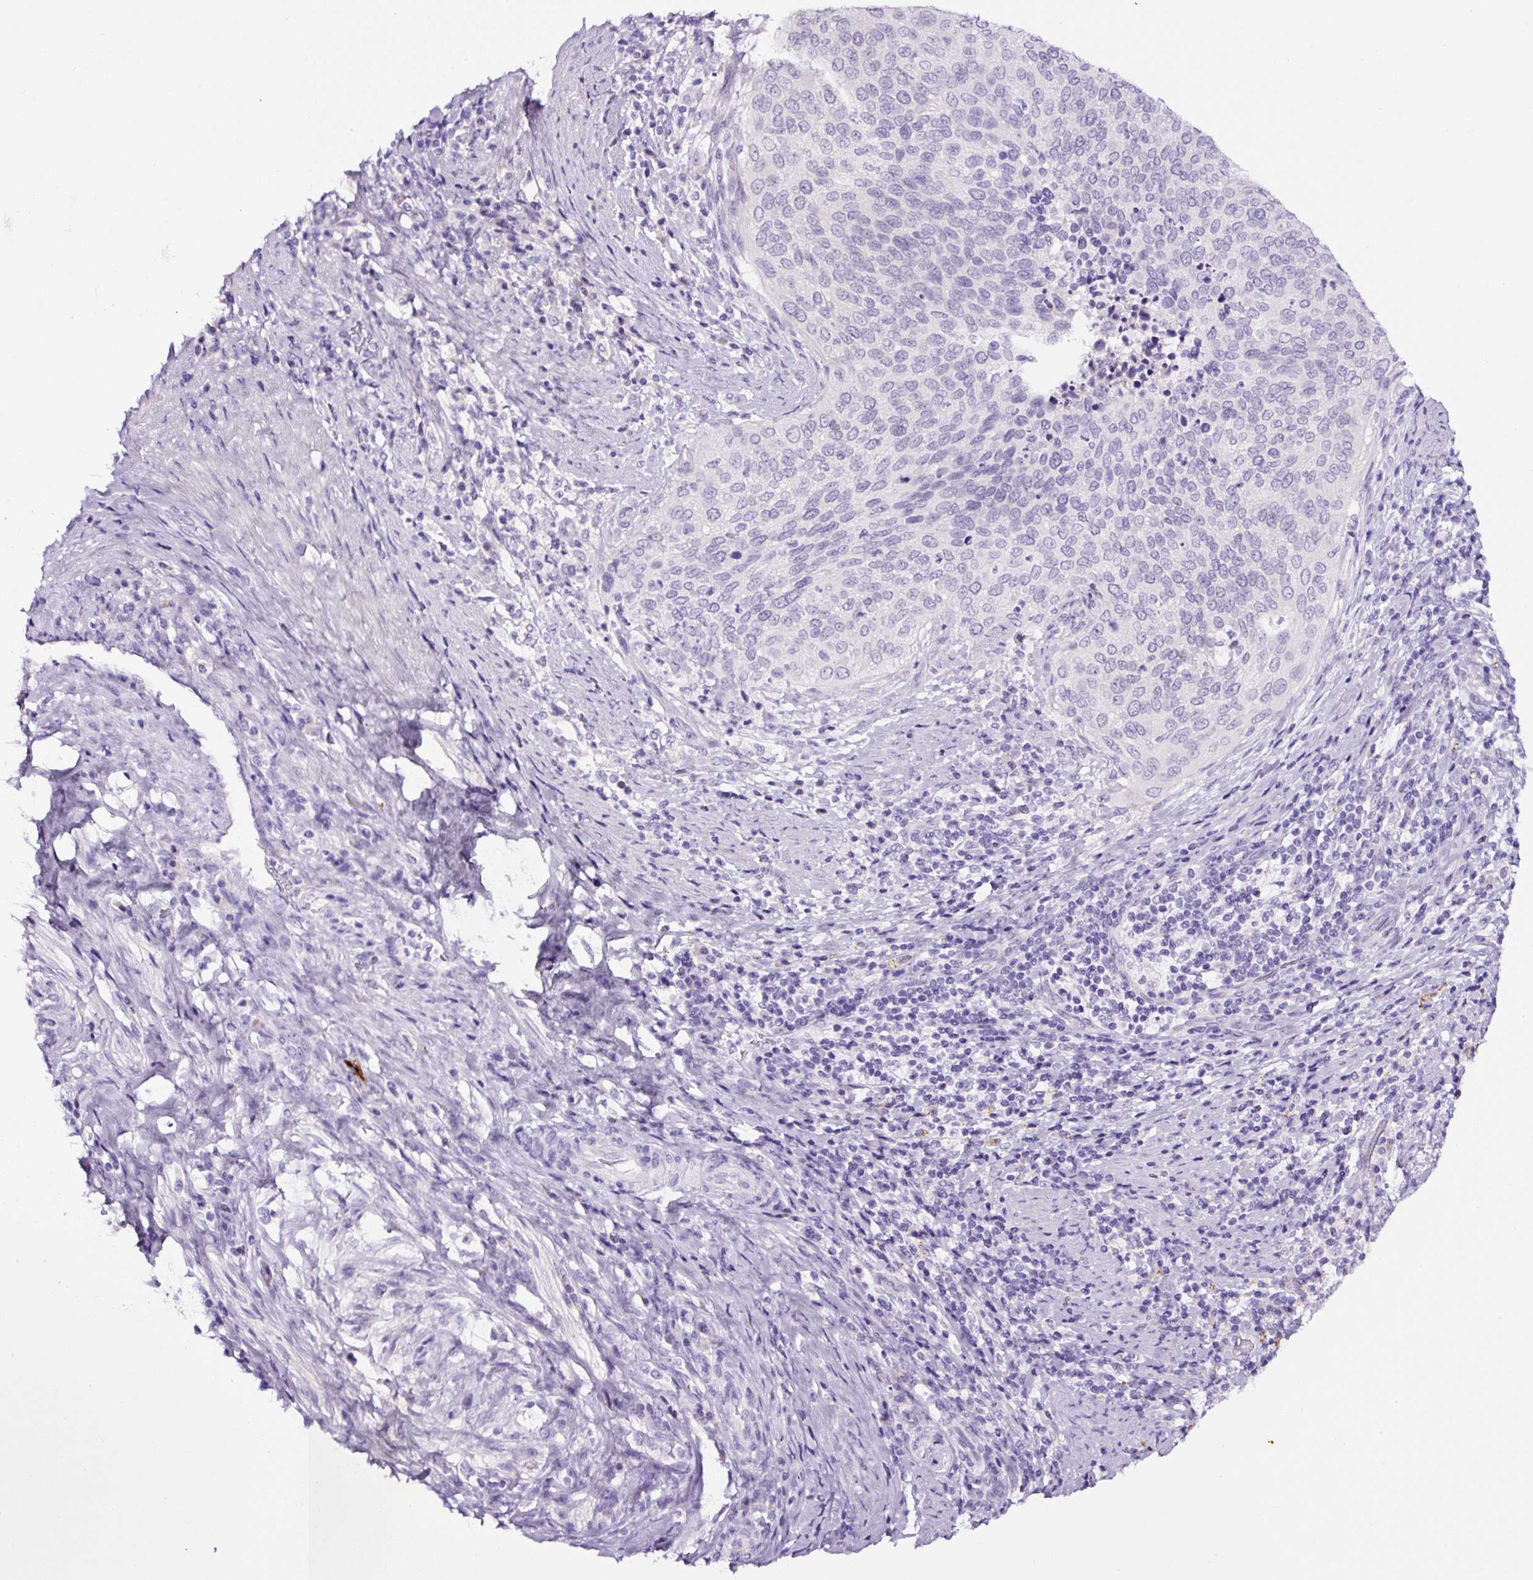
{"staining": {"intensity": "negative", "quantity": "none", "location": "none"}, "tissue": "cervical cancer", "cell_type": "Tumor cells", "image_type": "cancer", "snomed": [{"axis": "morphology", "description": "Squamous cell carcinoma, NOS"}, {"axis": "topography", "description": "Cervix"}], "caption": "This is an immunohistochemistry micrograph of squamous cell carcinoma (cervical). There is no staining in tumor cells.", "gene": "SP8", "patient": {"sex": "female", "age": 38}}